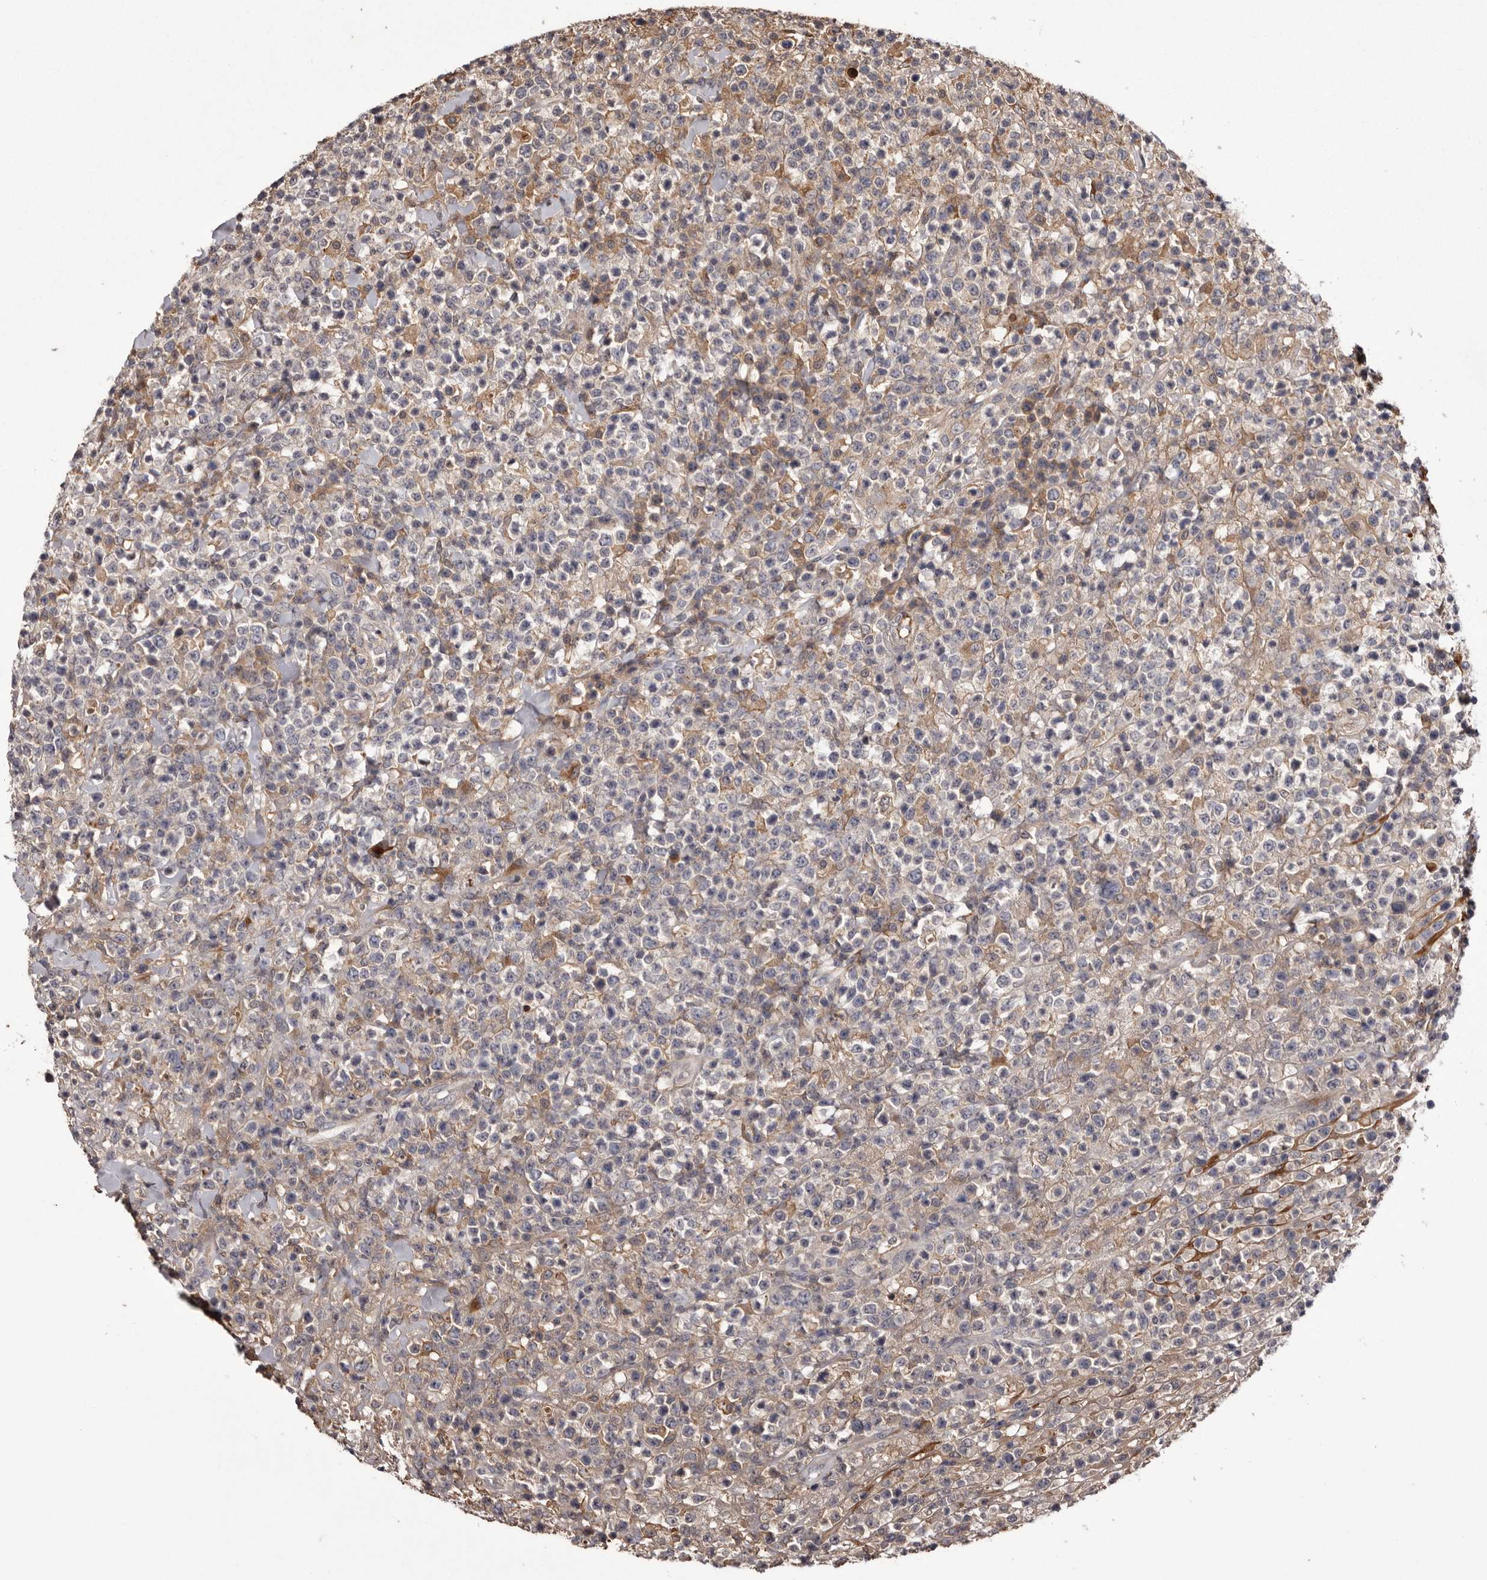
{"staining": {"intensity": "negative", "quantity": "none", "location": "none"}, "tissue": "lymphoma", "cell_type": "Tumor cells", "image_type": "cancer", "snomed": [{"axis": "morphology", "description": "Malignant lymphoma, non-Hodgkin's type, High grade"}, {"axis": "topography", "description": "Colon"}], "caption": "DAB (3,3'-diaminobenzidine) immunohistochemical staining of high-grade malignant lymphoma, non-Hodgkin's type shows no significant positivity in tumor cells.", "gene": "CYP1B1", "patient": {"sex": "female", "age": 53}}